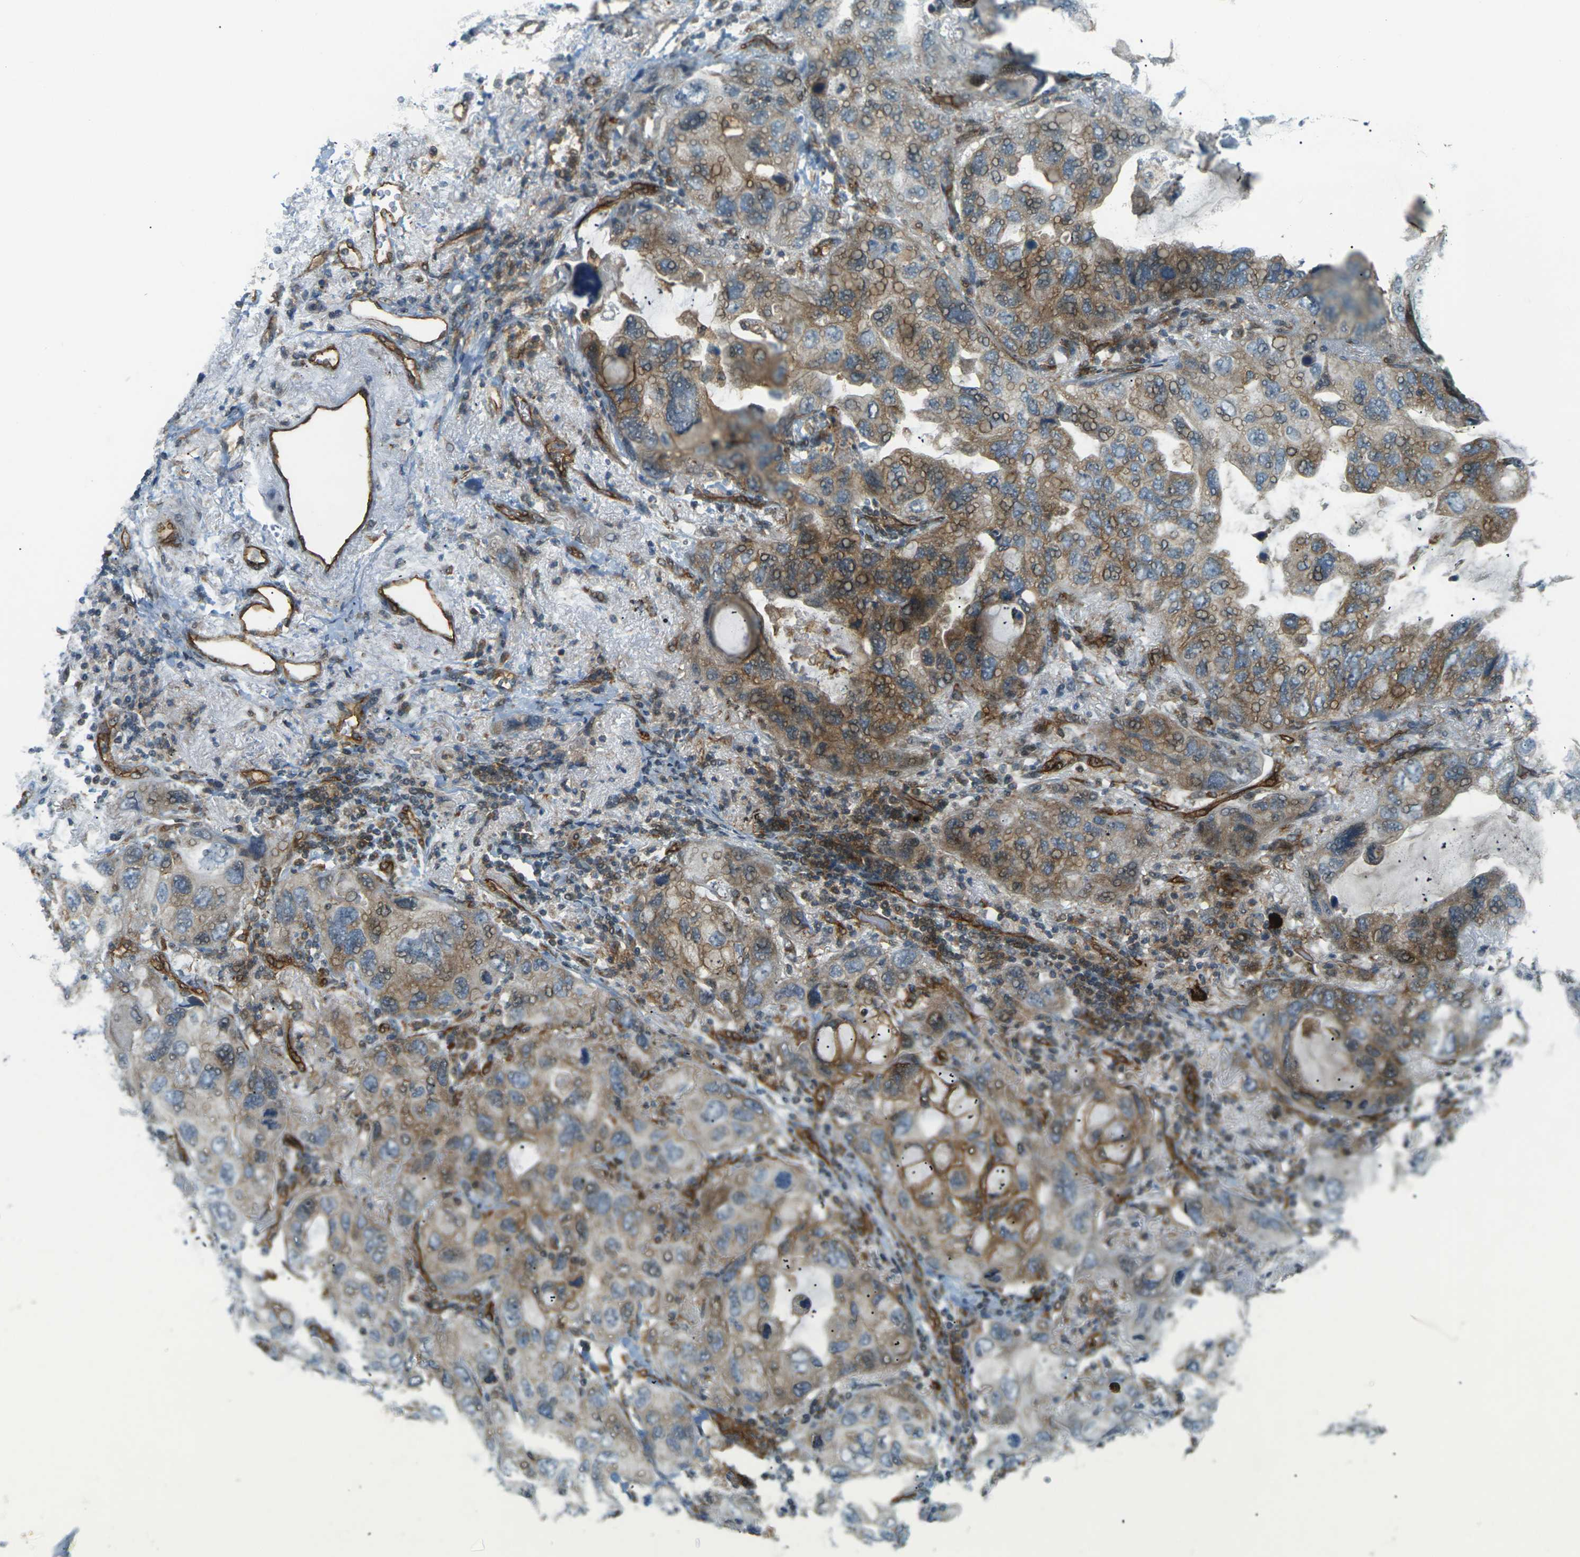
{"staining": {"intensity": "moderate", "quantity": "25%-75%", "location": "cytoplasmic/membranous"}, "tissue": "lung cancer", "cell_type": "Tumor cells", "image_type": "cancer", "snomed": [{"axis": "morphology", "description": "Squamous cell carcinoma, NOS"}, {"axis": "topography", "description": "Lung"}], "caption": "Protein expression analysis of lung cancer exhibits moderate cytoplasmic/membranous expression in approximately 25%-75% of tumor cells.", "gene": "S1PR1", "patient": {"sex": "female", "age": 73}}